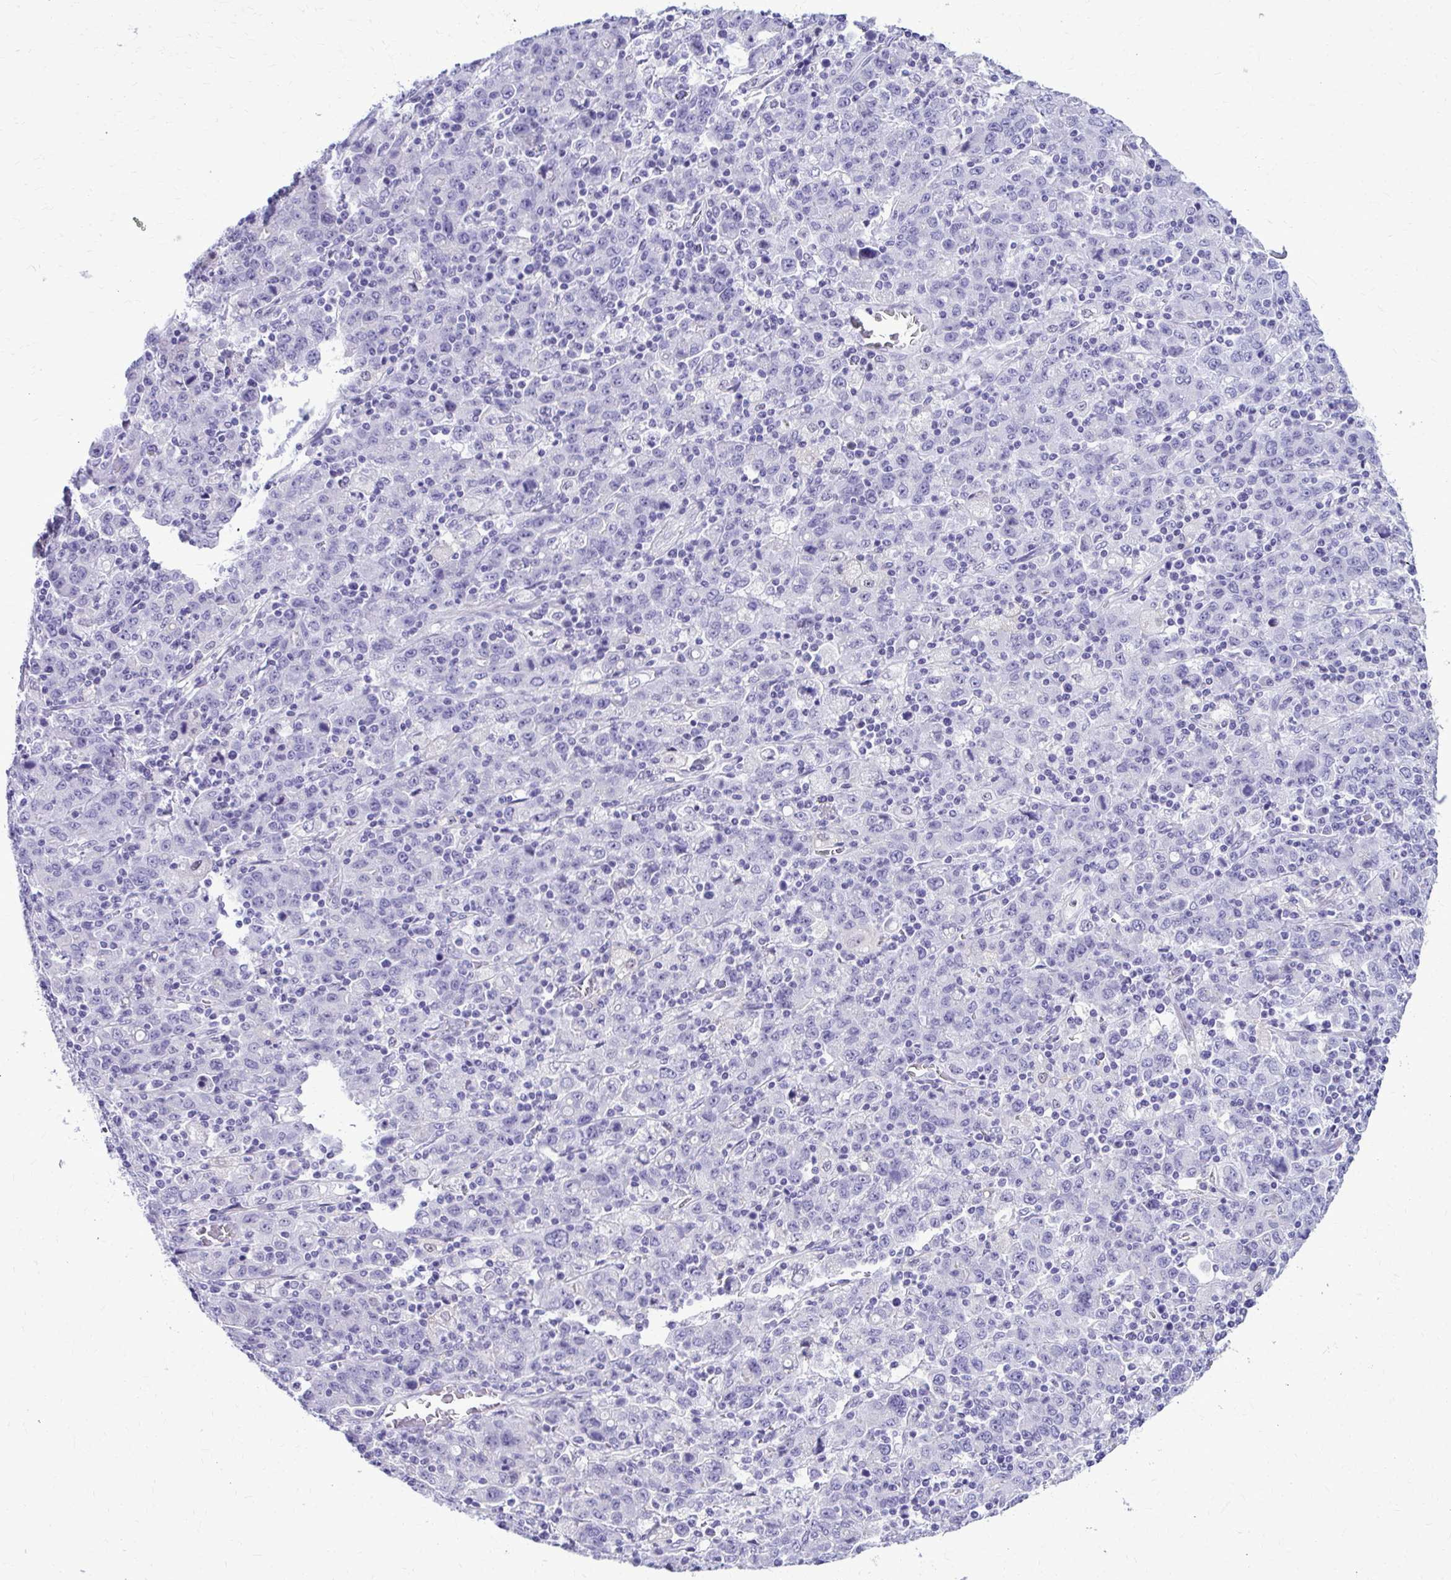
{"staining": {"intensity": "negative", "quantity": "none", "location": "none"}, "tissue": "stomach cancer", "cell_type": "Tumor cells", "image_type": "cancer", "snomed": [{"axis": "morphology", "description": "Adenocarcinoma, NOS"}, {"axis": "topography", "description": "Stomach, upper"}], "caption": "High power microscopy micrograph of an IHC image of stomach cancer (adenocarcinoma), revealing no significant staining in tumor cells.", "gene": "RASL11B", "patient": {"sex": "male", "age": 69}}